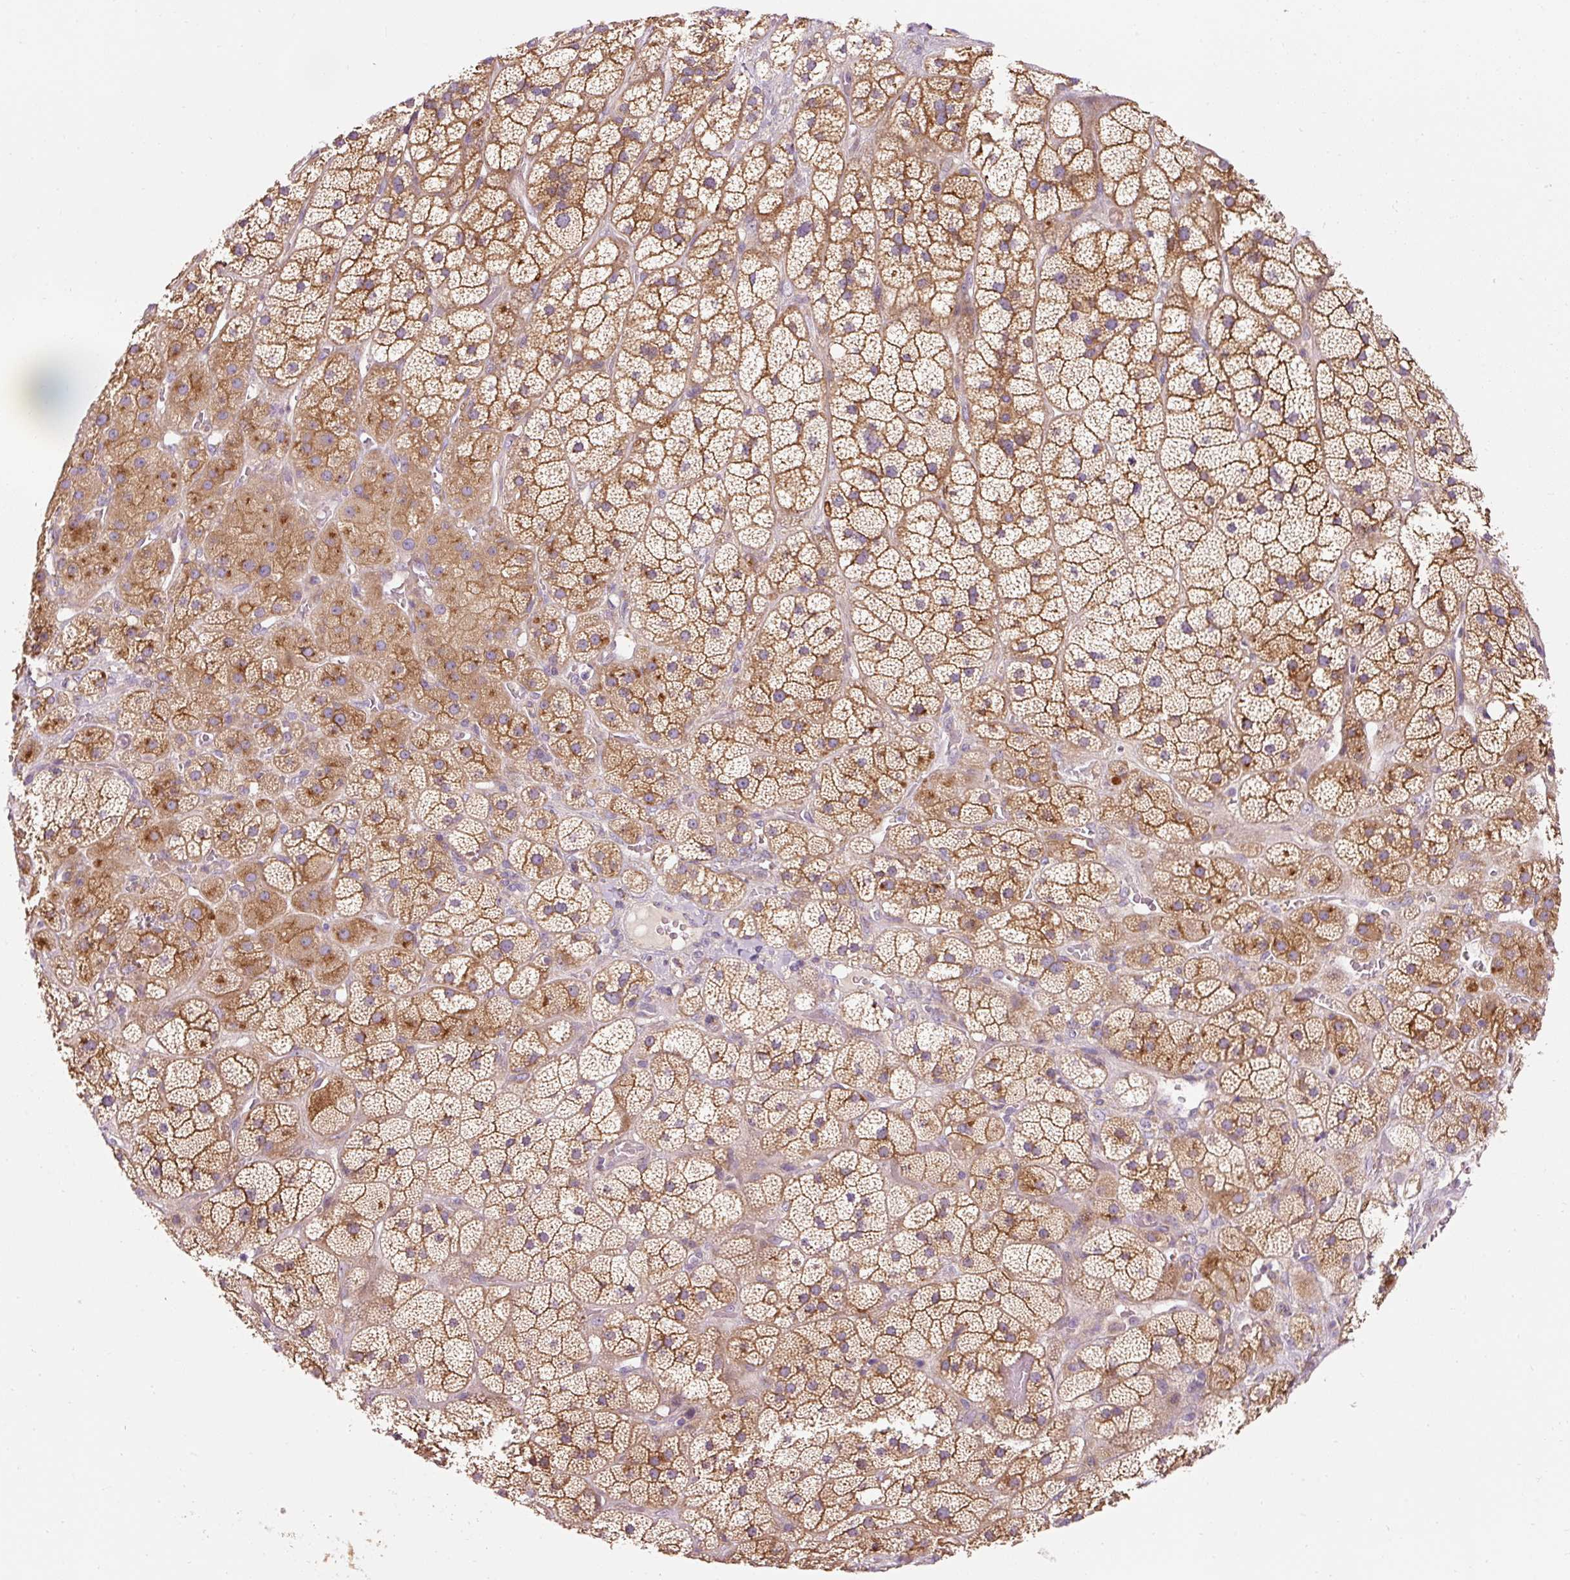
{"staining": {"intensity": "moderate", "quantity": ">75%", "location": "cytoplasmic/membranous"}, "tissue": "adrenal gland", "cell_type": "Glandular cells", "image_type": "normal", "snomed": [{"axis": "morphology", "description": "Normal tissue, NOS"}, {"axis": "topography", "description": "Adrenal gland"}], "caption": "Moderate cytoplasmic/membranous expression is appreciated in about >75% of glandular cells in unremarkable adrenal gland.", "gene": "NAPA", "patient": {"sex": "male", "age": 57}}